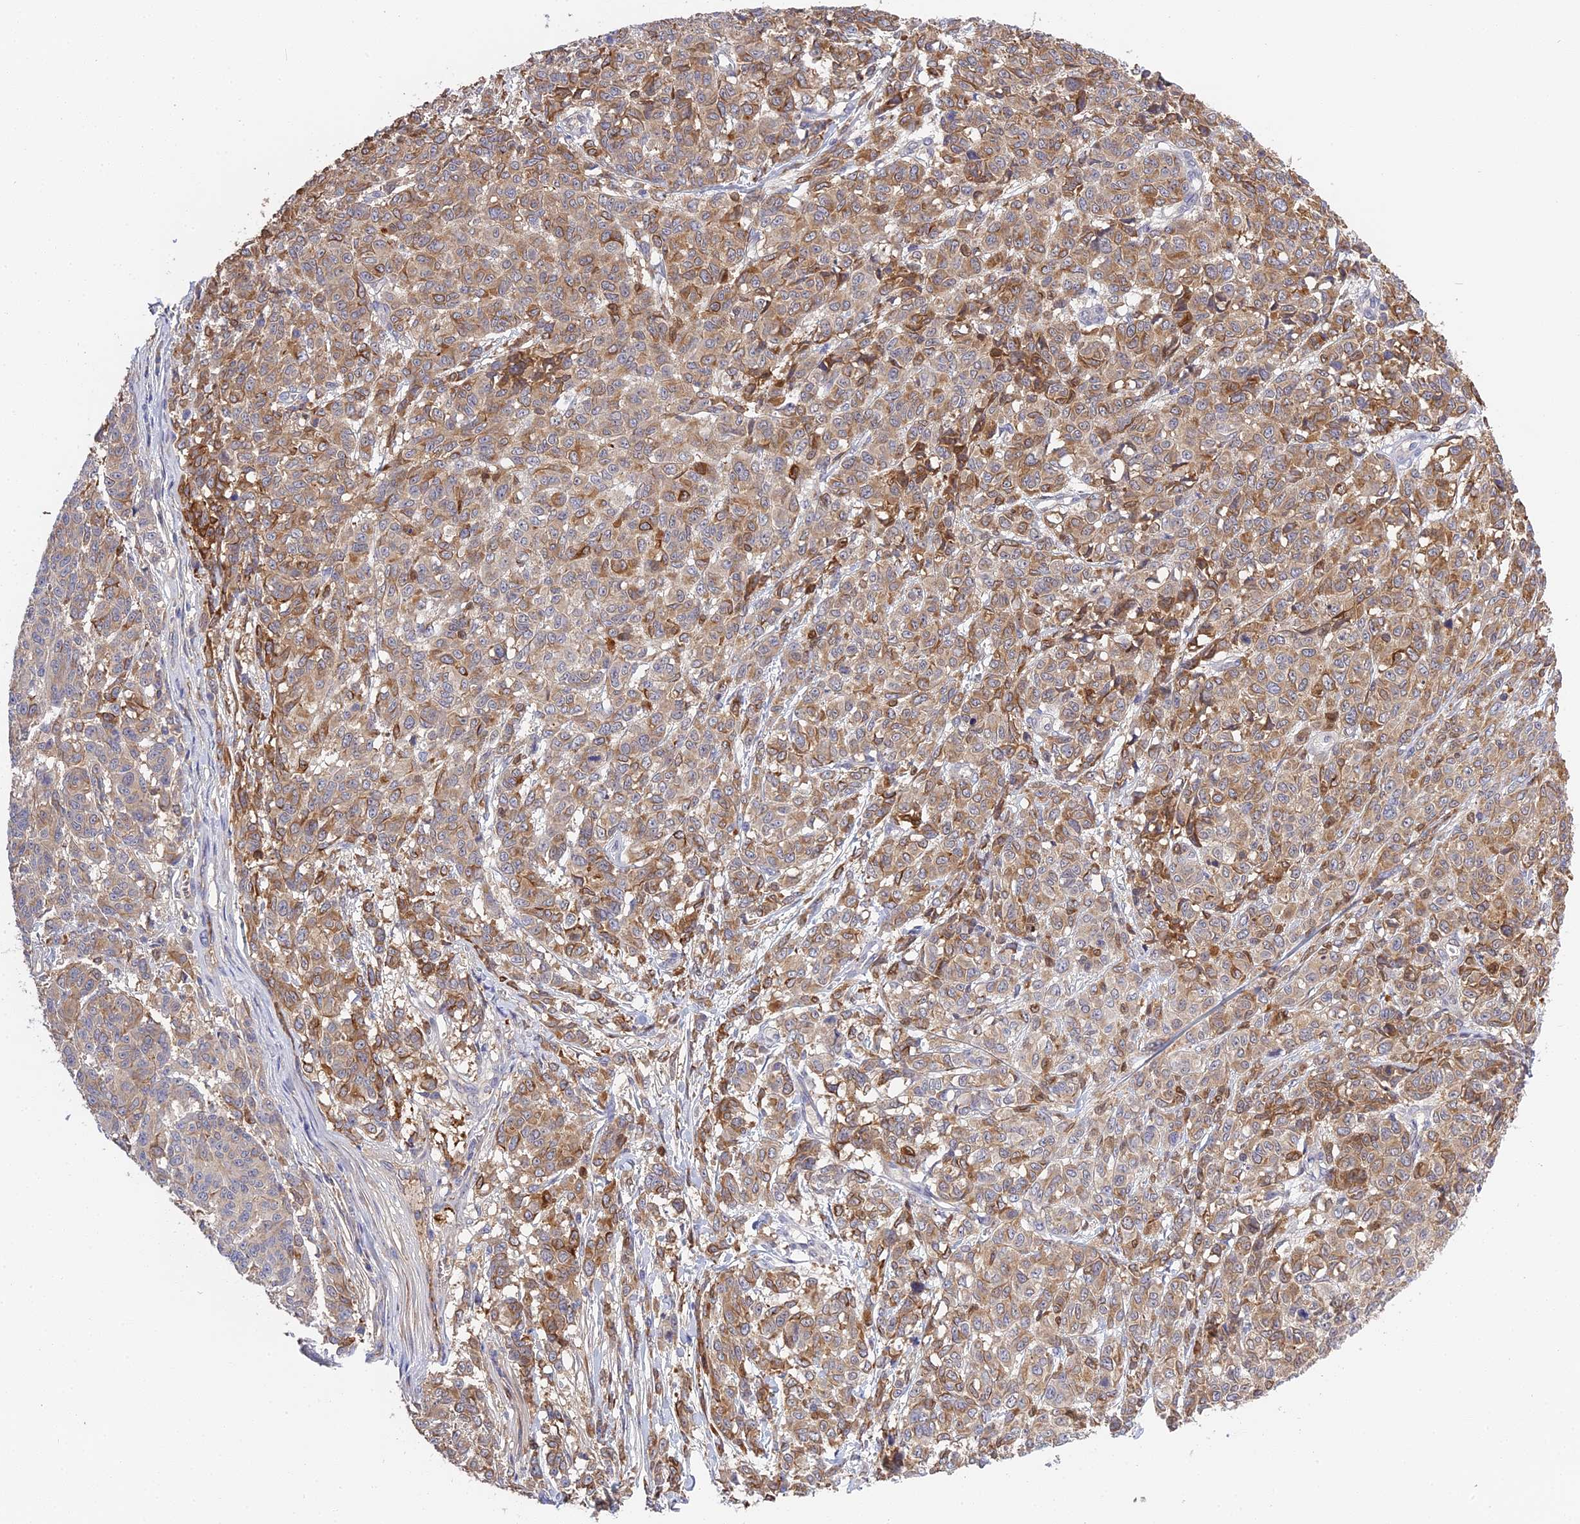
{"staining": {"intensity": "moderate", "quantity": ">75%", "location": "cytoplasmic/membranous"}, "tissue": "melanoma", "cell_type": "Tumor cells", "image_type": "cancer", "snomed": [{"axis": "morphology", "description": "Malignant melanoma, NOS"}, {"axis": "topography", "description": "Skin"}], "caption": "This histopathology image demonstrates IHC staining of malignant melanoma, with medium moderate cytoplasmic/membranous expression in approximately >75% of tumor cells.", "gene": "PZP", "patient": {"sex": "male", "age": 49}}